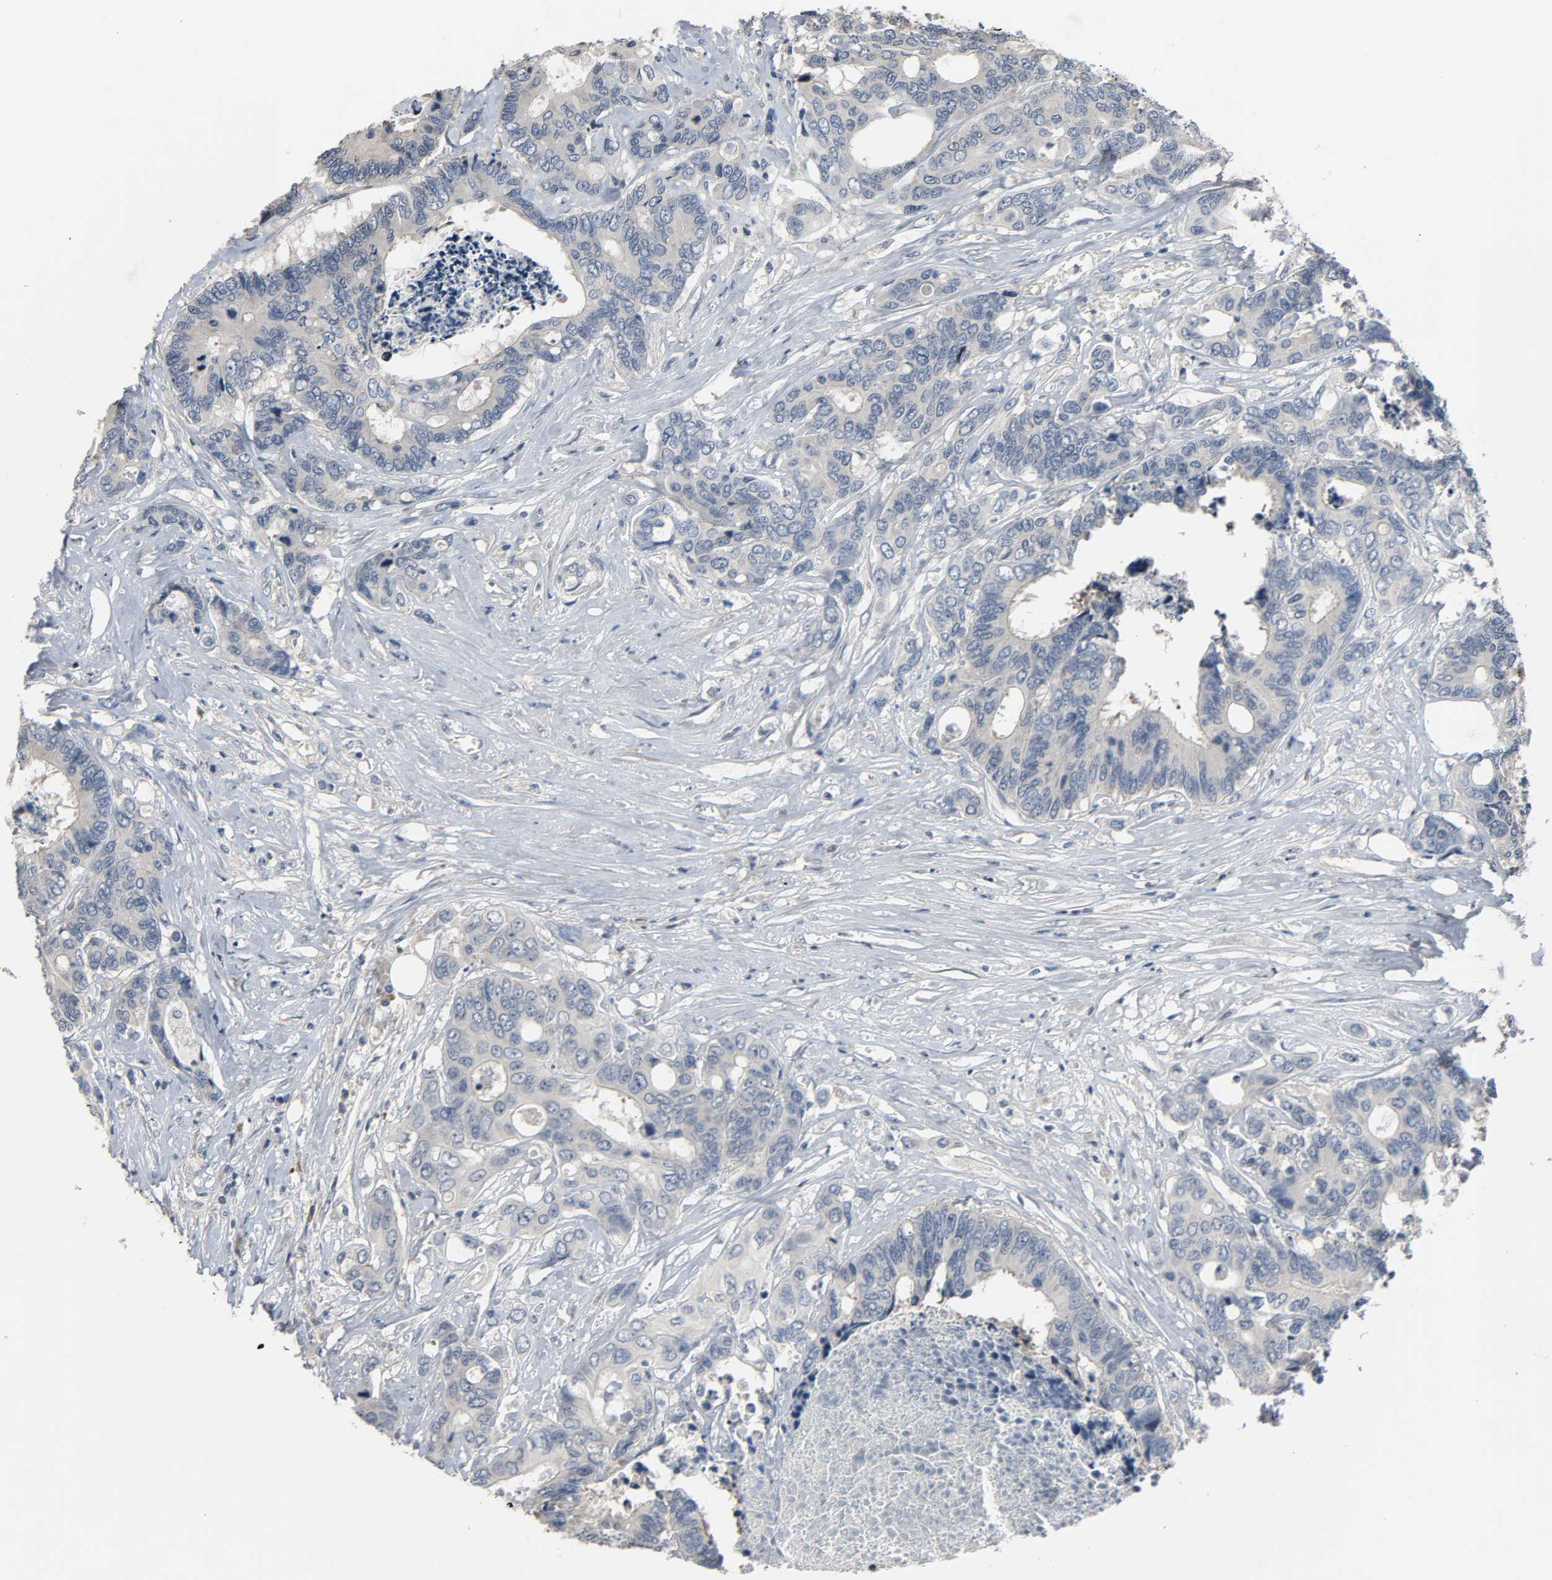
{"staining": {"intensity": "negative", "quantity": "none", "location": "none"}, "tissue": "colorectal cancer", "cell_type": "Tumor cells", "image_type": "cancer", "snomed": [{"axis": "morphology", "description": "Adenocarcinoma, NOS"}, {"axis": "topography", "description": "Rectum"}], "caption": "A micrograph of adenocarcinoma (colorectal) stained for a protein displays no brown staining in tumor cells.", "gene": "CD4", "patient": {"sex": "male", "age": 55}}